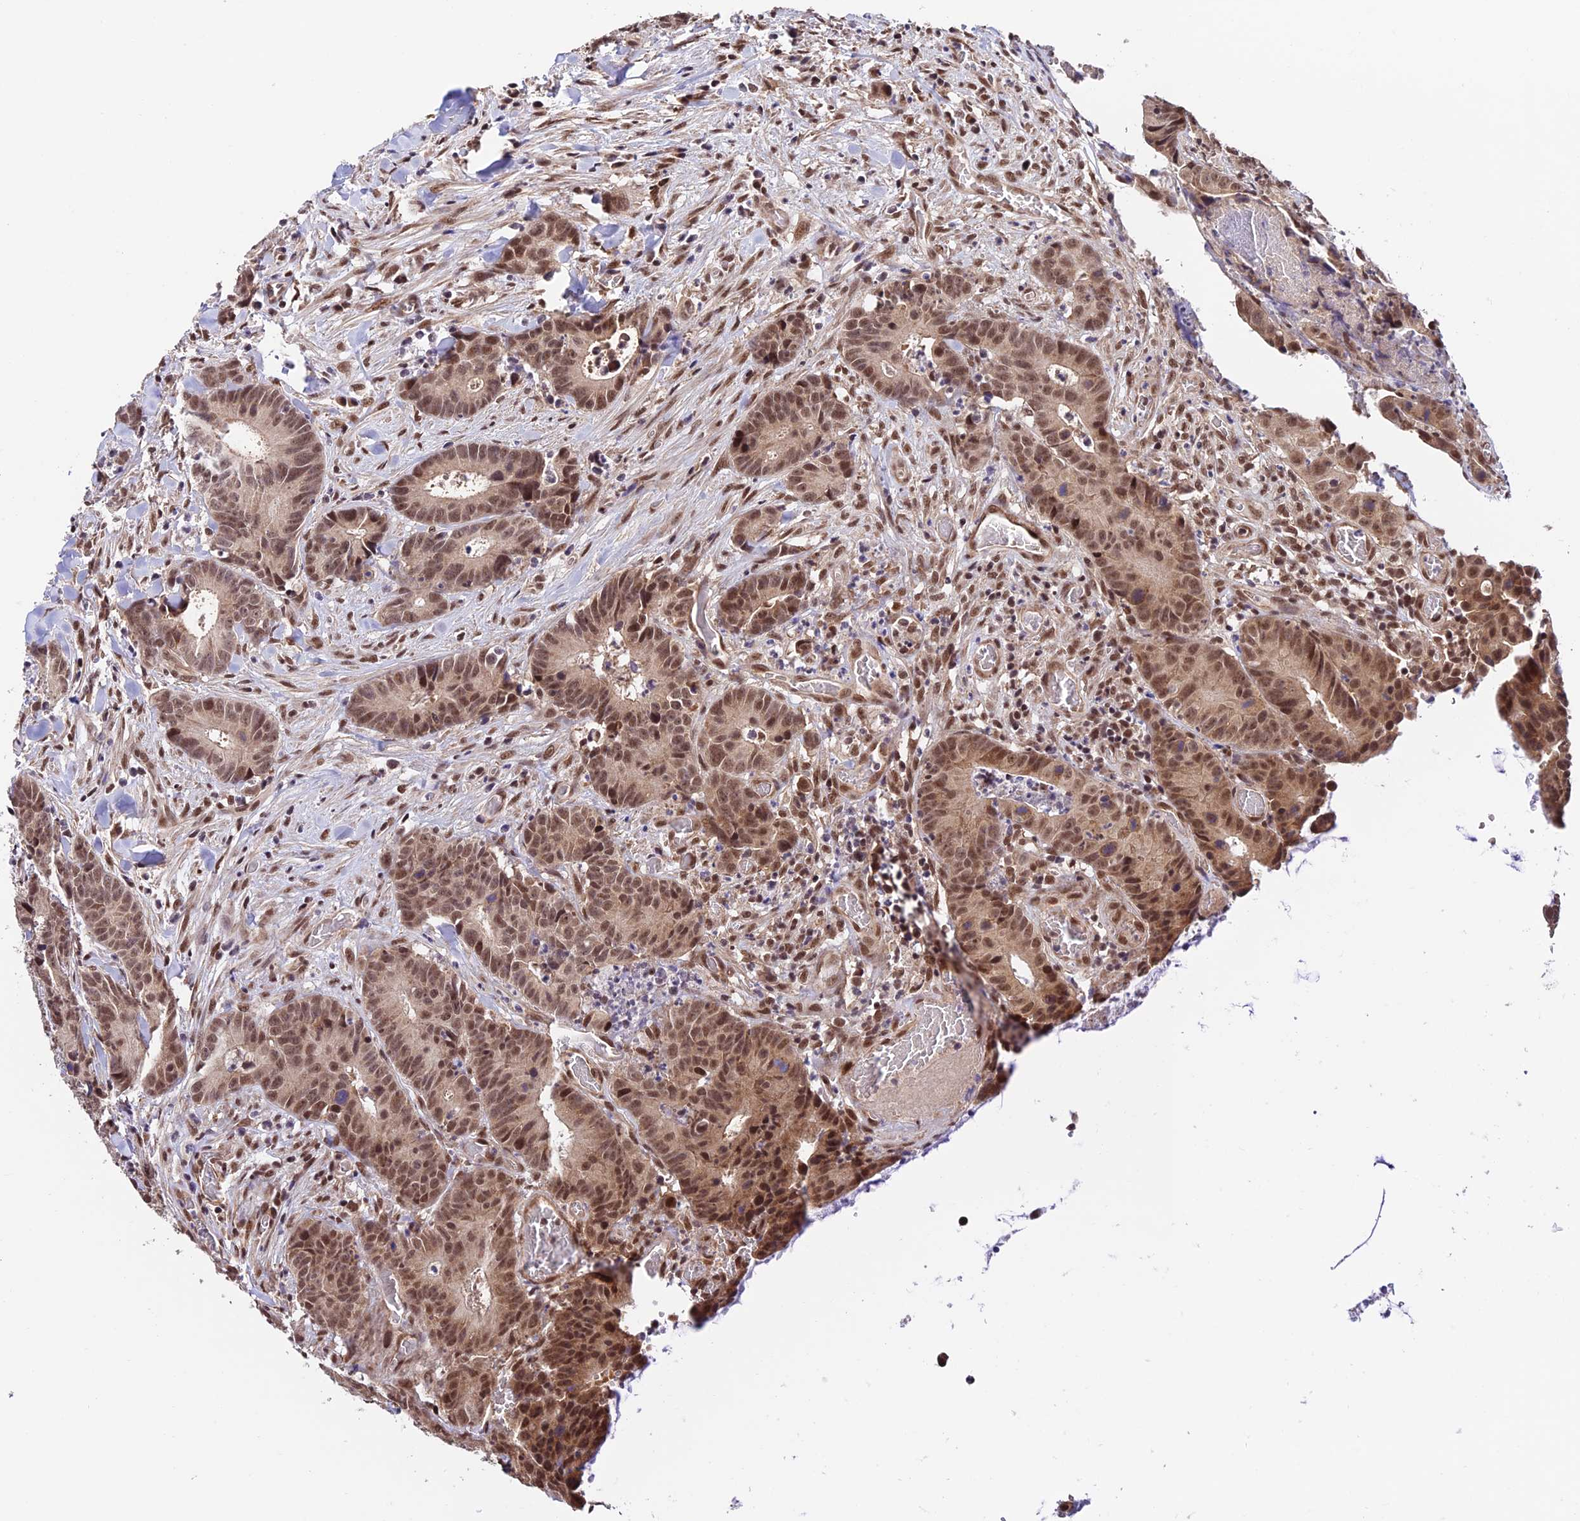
{"staining": {"intensity": "moderate", "quantity": ">75%", "location": "cytoplasmic/membranous,nuclear"}, "tissue": "colorectal cancer", "cell_type": "Tumor cells", "image_type": "cancer", "snomed": [{"axis": "morphology", "description": "Adenocarcinoma, NOS"}, {"axis": "topography", "description": "Colon"}], "caption": "High-power microscopy captured an immunohistochemistry (IHC) histopathology image of adenocarcinoma (colorectal), revealing moderate cytoplasmic/membranous and nuclear expression in approximately >75% of tumor cells.", "gene": "RBM42", "patient": {"sex": "female", "age": 57}}